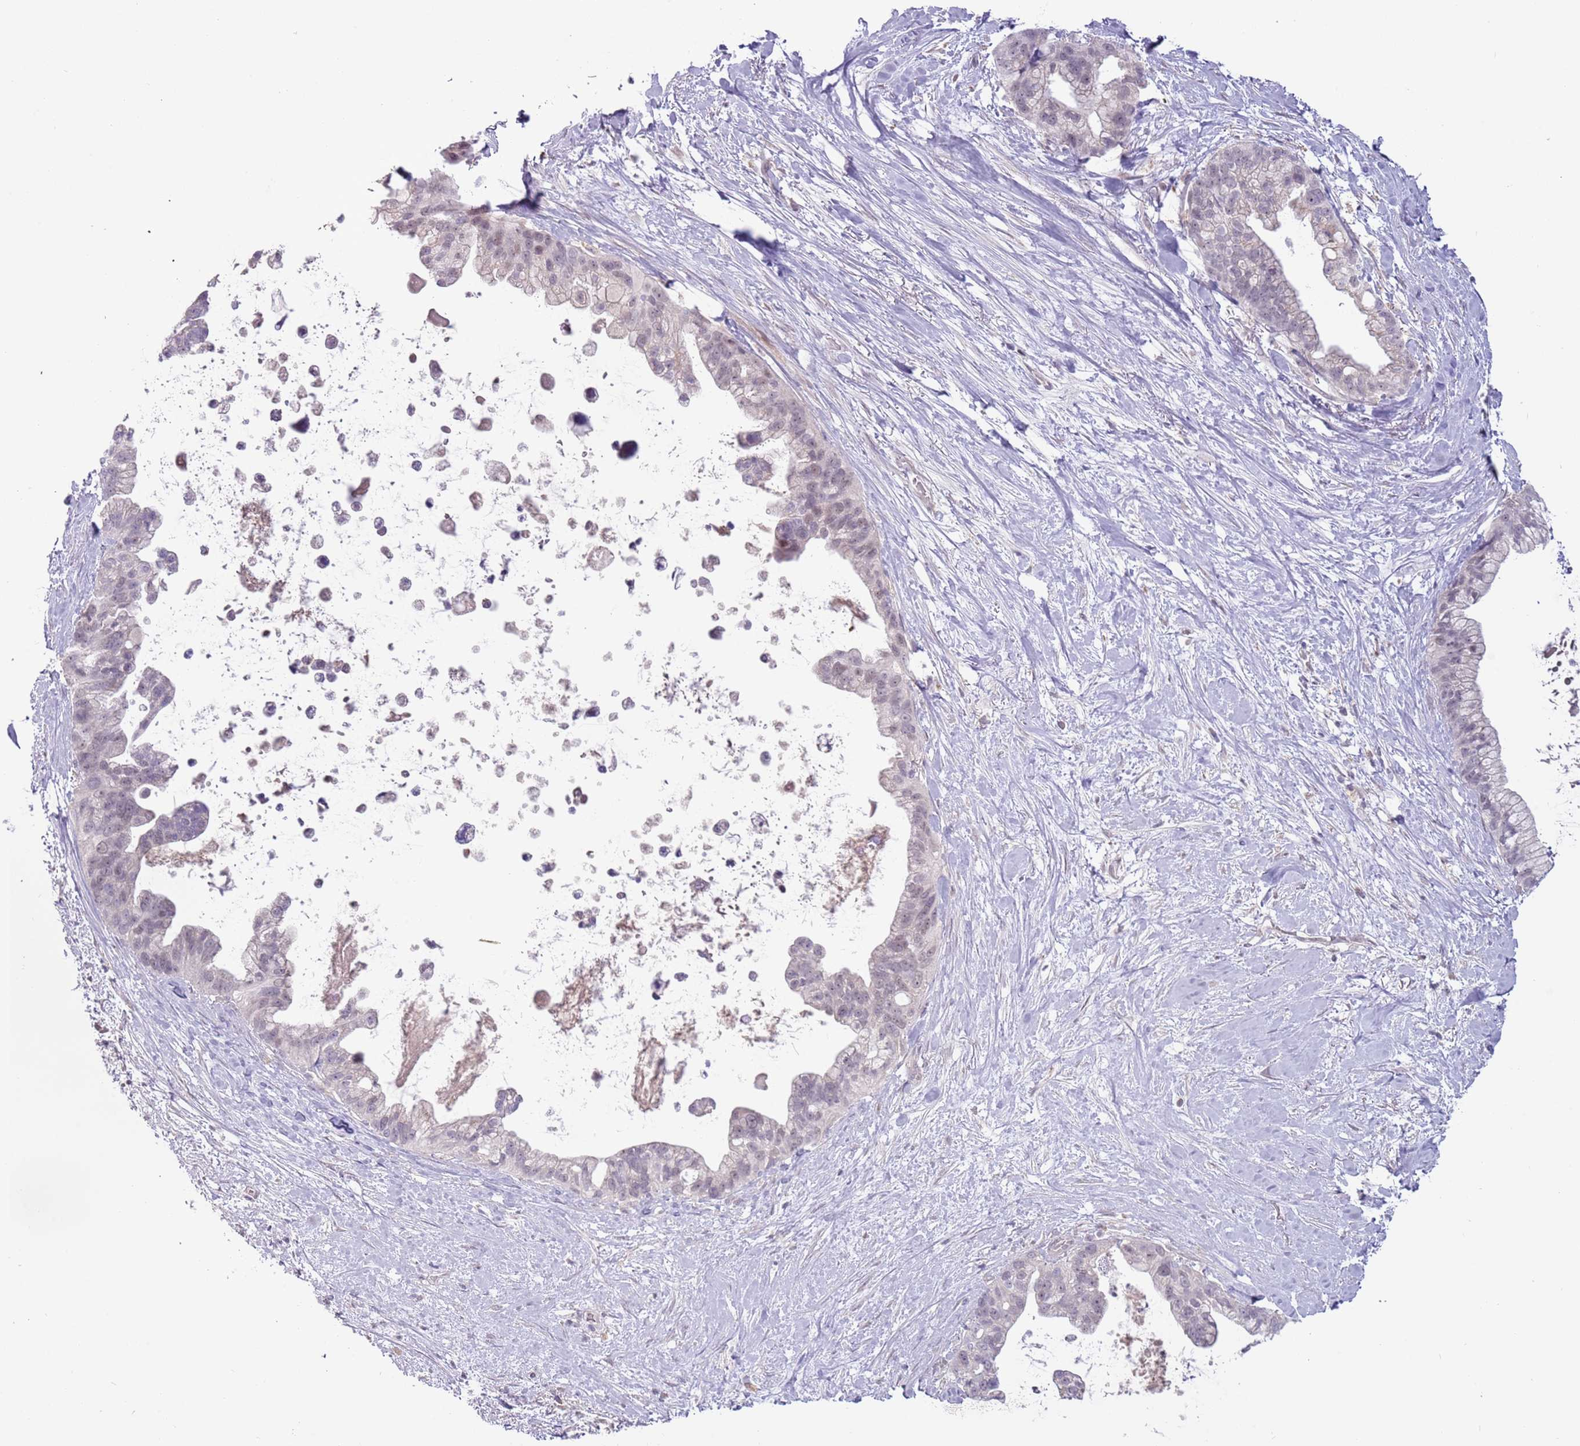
{"staining": {"intensity": "negative", "quantity": "none", "location": "none"}, "tissue": "pancreatic cancer", "cell_type": "Tumor cells", "image_type": "cancer", "snomed": [{"axis": "morphology", "description": "Adenocarcinoma, NOS"}, {"axis": "topography", "description": "Pancreas"}], "caption": "IHC micrograph of human pancreatic cancer (adenocarcinoma) stained for a protein (brown), which demonstrates no staining in tumor cells.", "gene": "MLLT11", "patient": {"sex": "female", "age": 83}}